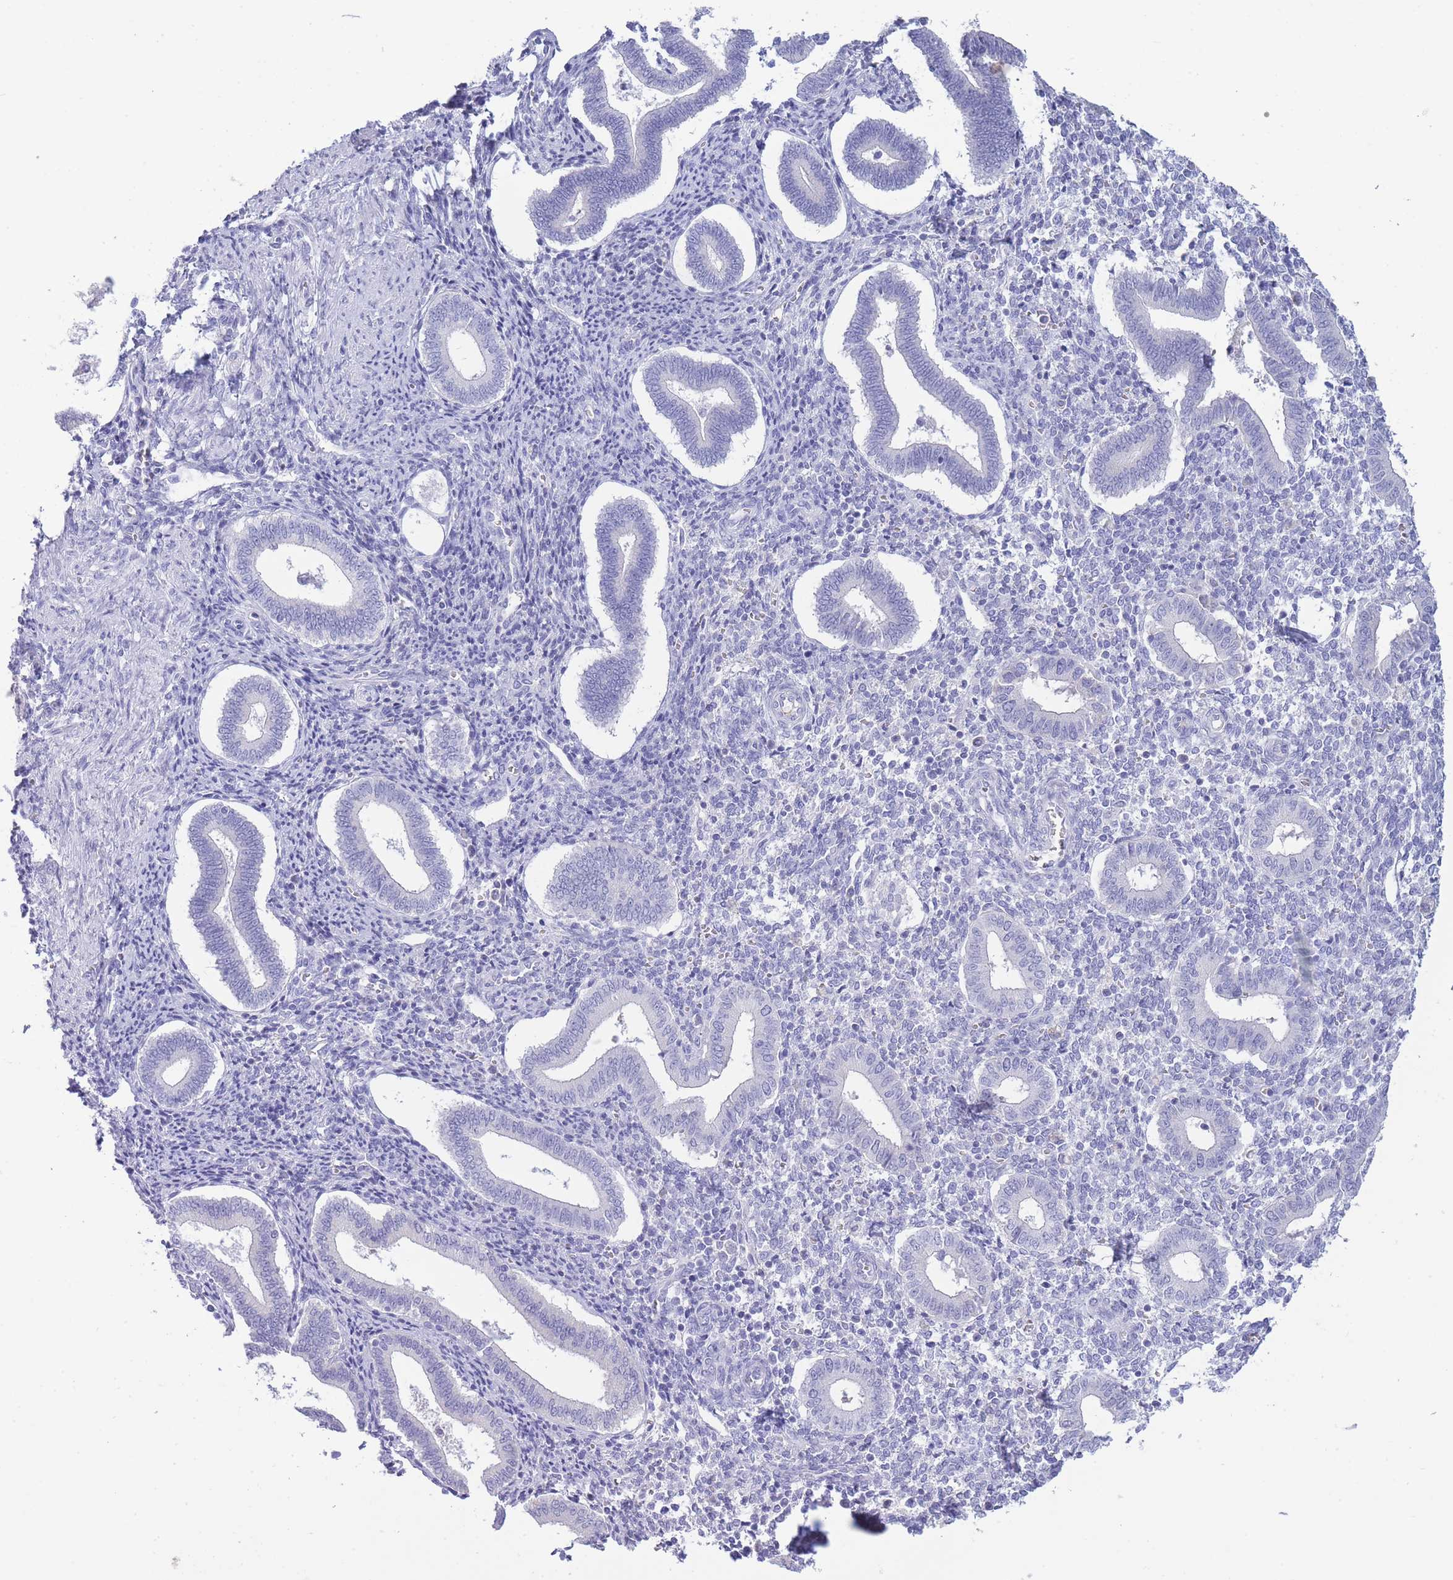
{"staining": {"intensity": "negative", "quantity": "none", "location": "none"}, "tissue": "endometrium", "cell_type": "Cells in endometrial stroma", "image_type": "normal", "snomed": [{"axis": "morphology", "description": "Normal tissue, NOS"}, {"axis": "topography", "description": "Endometrium"}], "caption": "There is no significant staining in cells in endometrial stroma of endometrium. (DAB immunohistochemistry with hematoxylin counter stain).", "gene": "ASAP3", "patient": {"sex": "female", "age": 44}}